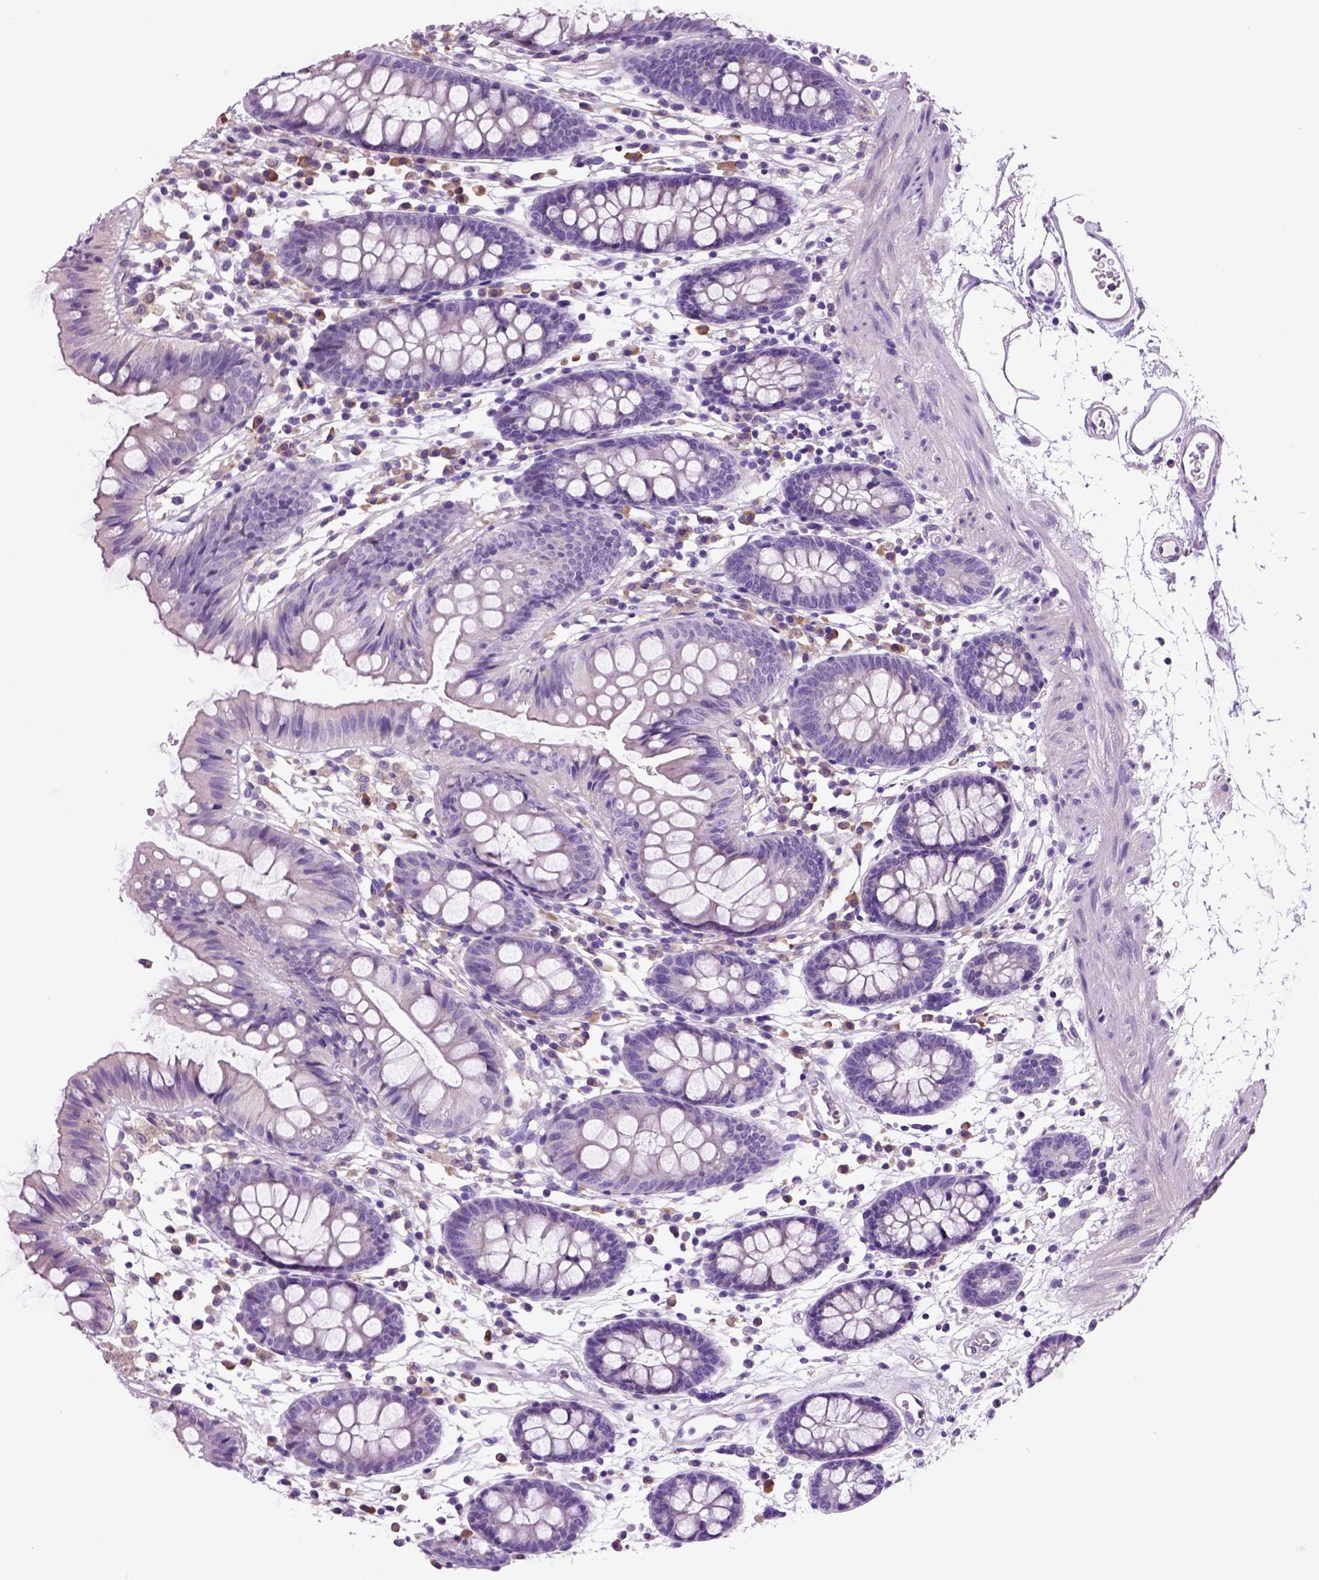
{"staining": {"intensity": "negative", "quantity": "none", "location": "none"}, "tissue": "colon", "cell_type": "Endothelial cells", "image_type": "normal", "snomed": [{"axis": "morphology", "description": "Normal tissue, NOS"}, {"axis": "topography", "description": "Colon"}], "caption": "Human colon stained for a protein using immunohistochemistry displays no staining in endothelial cells.", "gene": "PIAS3", "patient": {"sex": "female", "age": 84}}